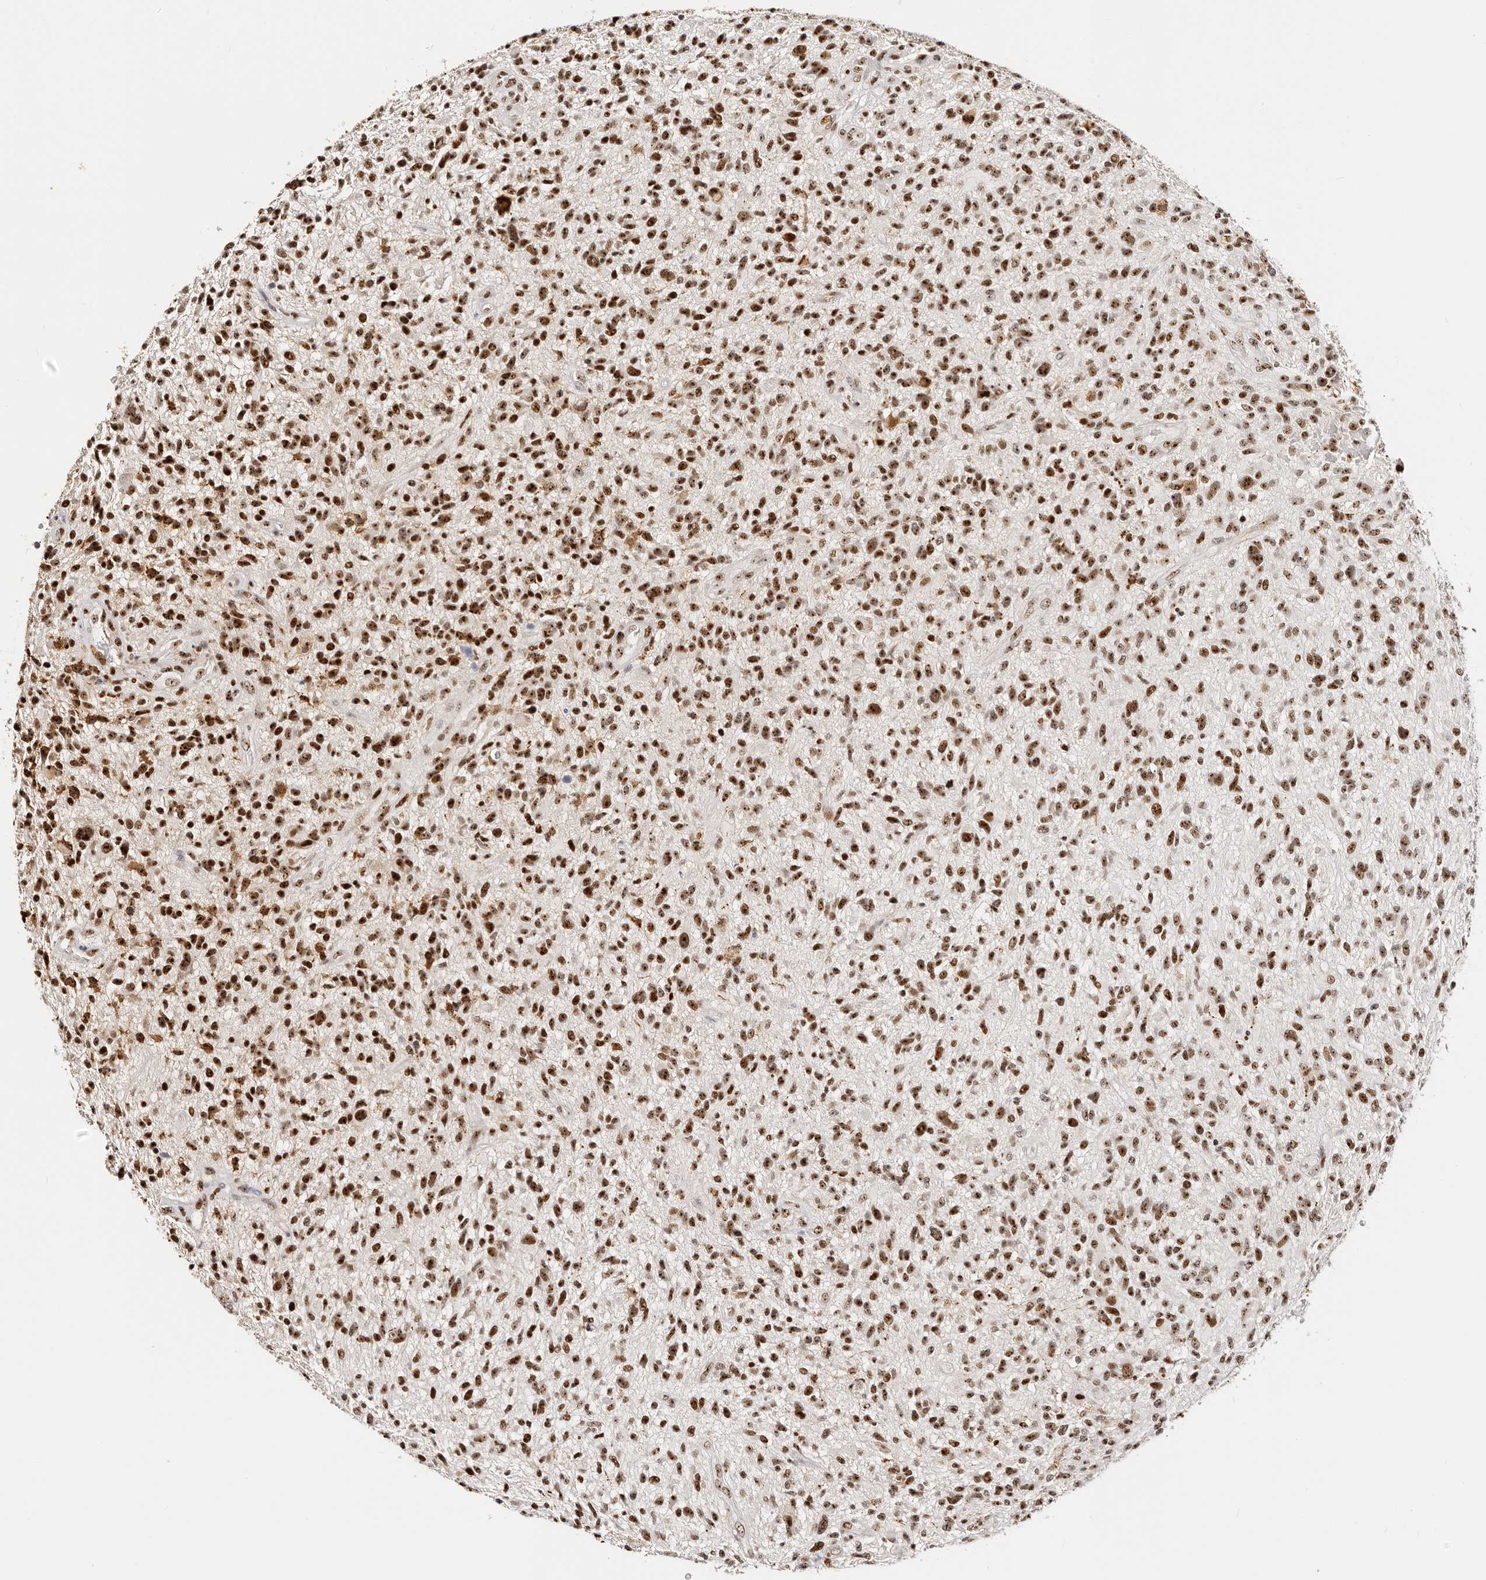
{"staining": {"intensity": "strong", "quantity": "25%-75%", "location": "nuclear"}, "tissue": "glioma", "cell_type": "Tumor cells", "image_type": "cancer", "snomed": [{"axis": "morphology", "description": "Glioma, malignant, High grade"}, {"axis": "topography", "description": "Brain"}], "caption": "About 25%-75% of tumor cells in malignant high-grade glioma display strong nuclear protein expression as visualized by brown immunohistochemical staining.", "gene": "IQGAP3", "patient": {"sex": "male", "age": 47}}